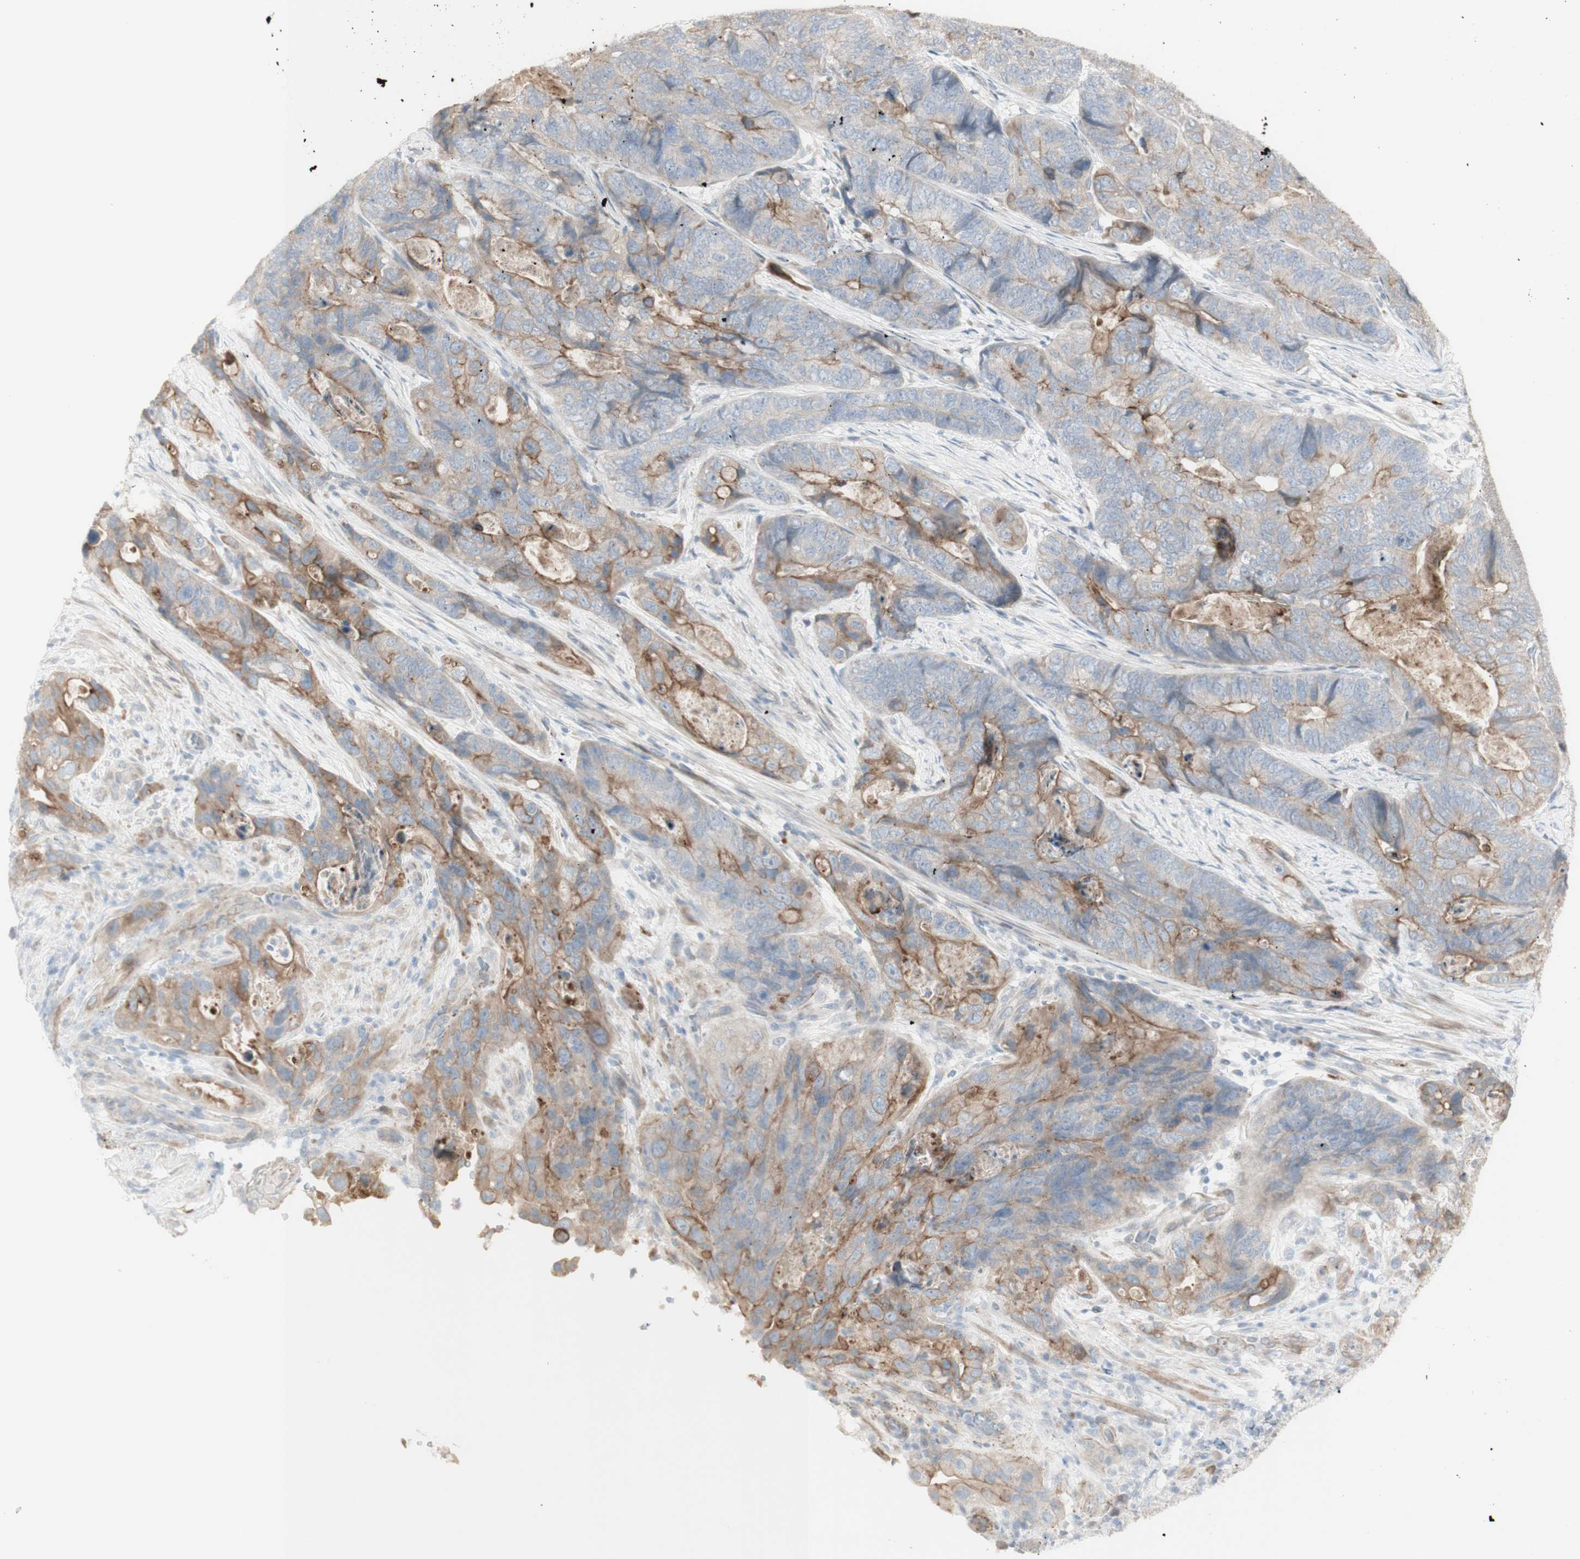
{"staining": {"intensity": "moderate", "quantity": "25%-75%", "location": "cytoplasmic/membranous"}, "tissue": "stomach cancer", "cell_type": "Tumor cells", "image_type": "cancer", "snomed": [{"axis": "morphology", "description": "Adenocarcinoma, NOS"}, {"axis": "topography", "description": "Stomach"}], "caption": "Stomach adenocarcinoma was stained to show a protein in brown. There is medium levels of moderate cytoplasmic/membranous positivity in approximately 25%-75% of tumor cells. The staining is performed using DAB brown chromogen to label protein expression. The nuclei are counter-stained blue using hematoxylin.", "gene": "NDST4", "patient": {"sex": "female", "age": 89}}